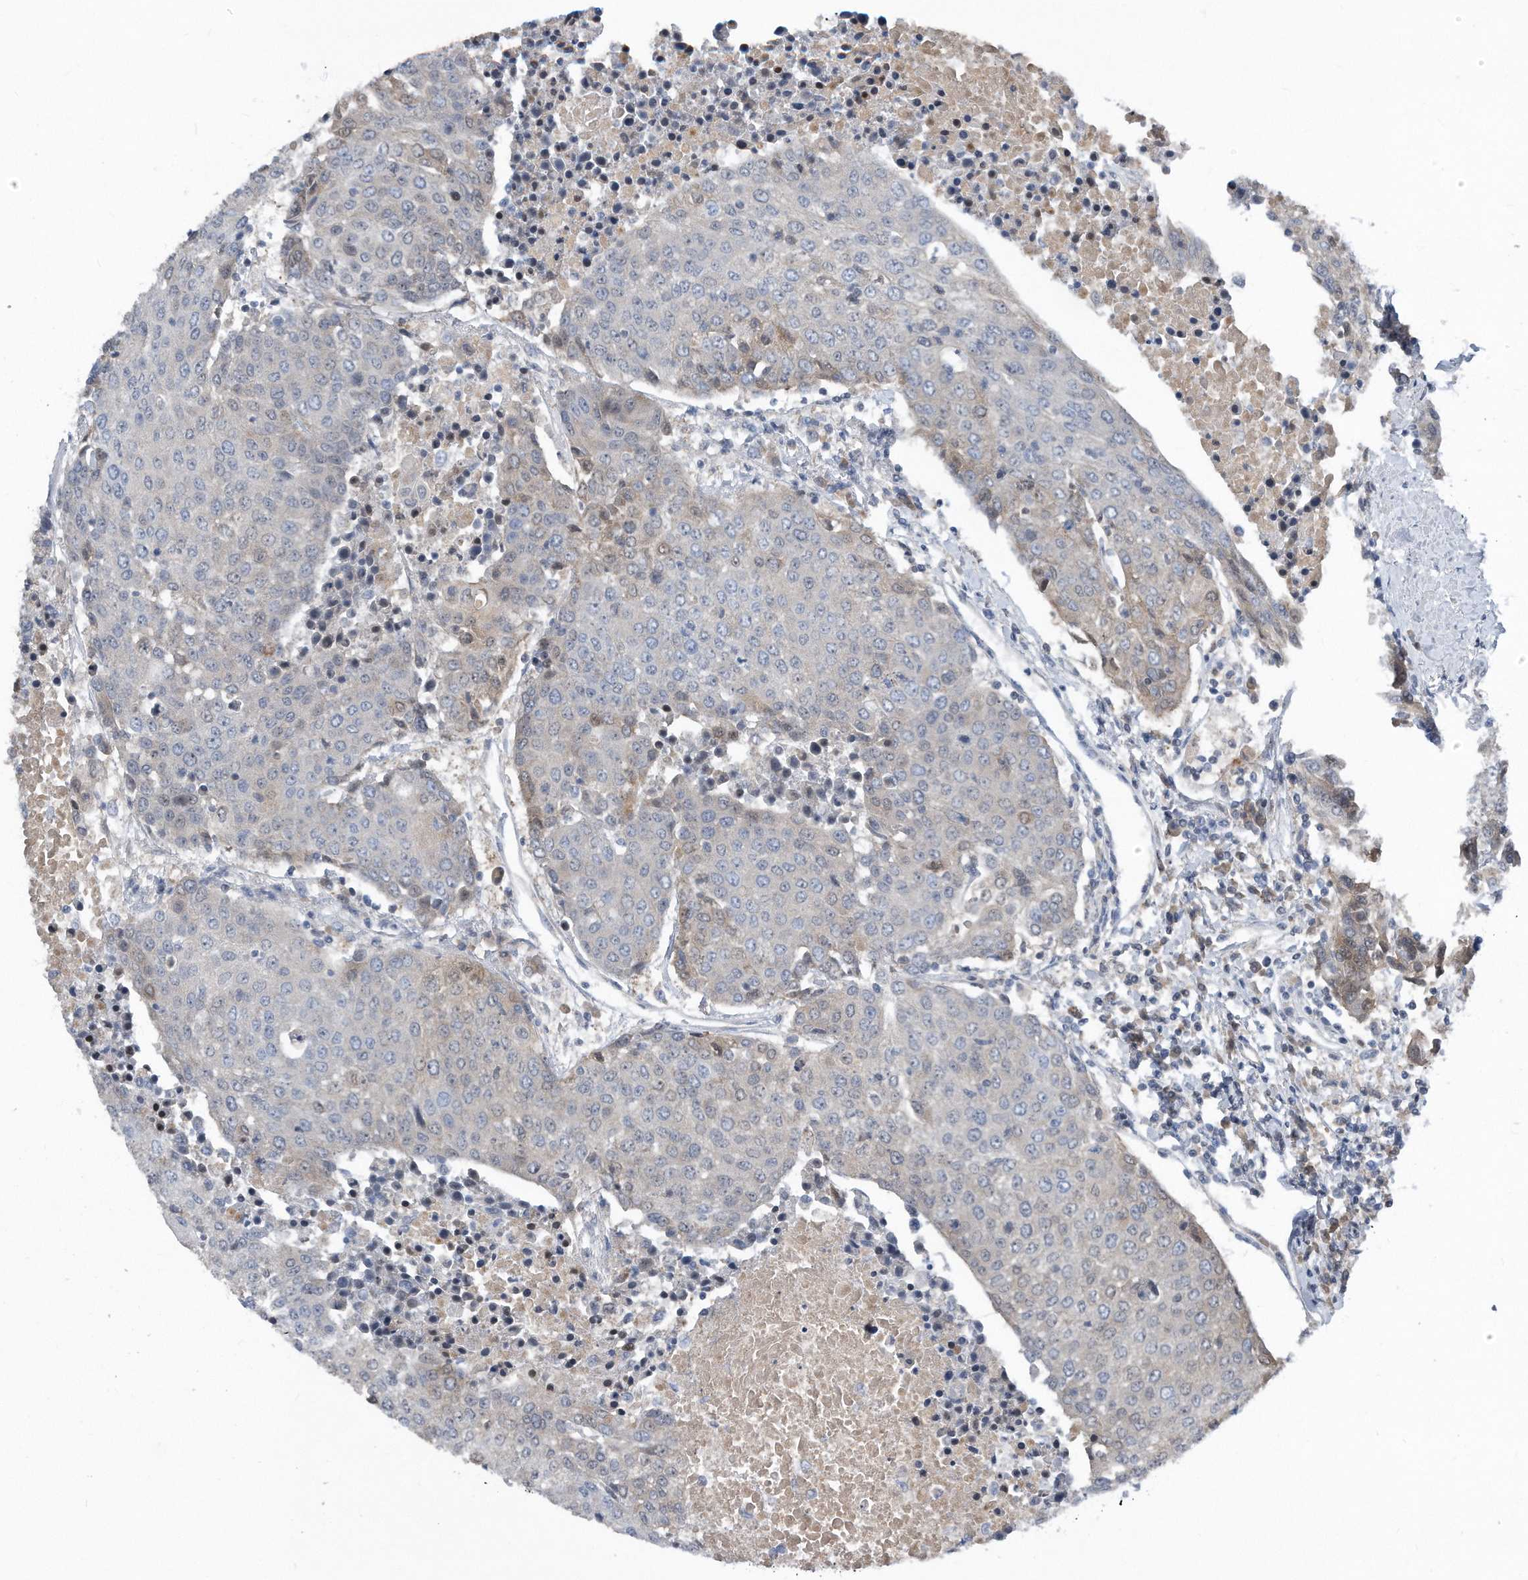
{"staining": {"intensity": "negative", "quantity": "none", "location": "none"}, "tissue": "urothelial cancer", "cell_type": "Tumor cells", "image_type": "cancer", "snomed": [{"axis": "morphology", "description": "Urothelial carcinoma, High grade"}, {"axis": "topography", "description": "Urinary bladder"}], "caption": "A photomicrograph of urothelial carcinoma (high-grade) stained for a protein exhibits no brown staining in tumor cells. The staining was performed using DAB (3,3'-diaminobenzidine) to visualize the protein expression in brown, while the nuclei were stained in blue with hematoxylin (Magnification: 20x).", "gene": "MAP2K6", "patient": {"sex": "female", "age": 85}}